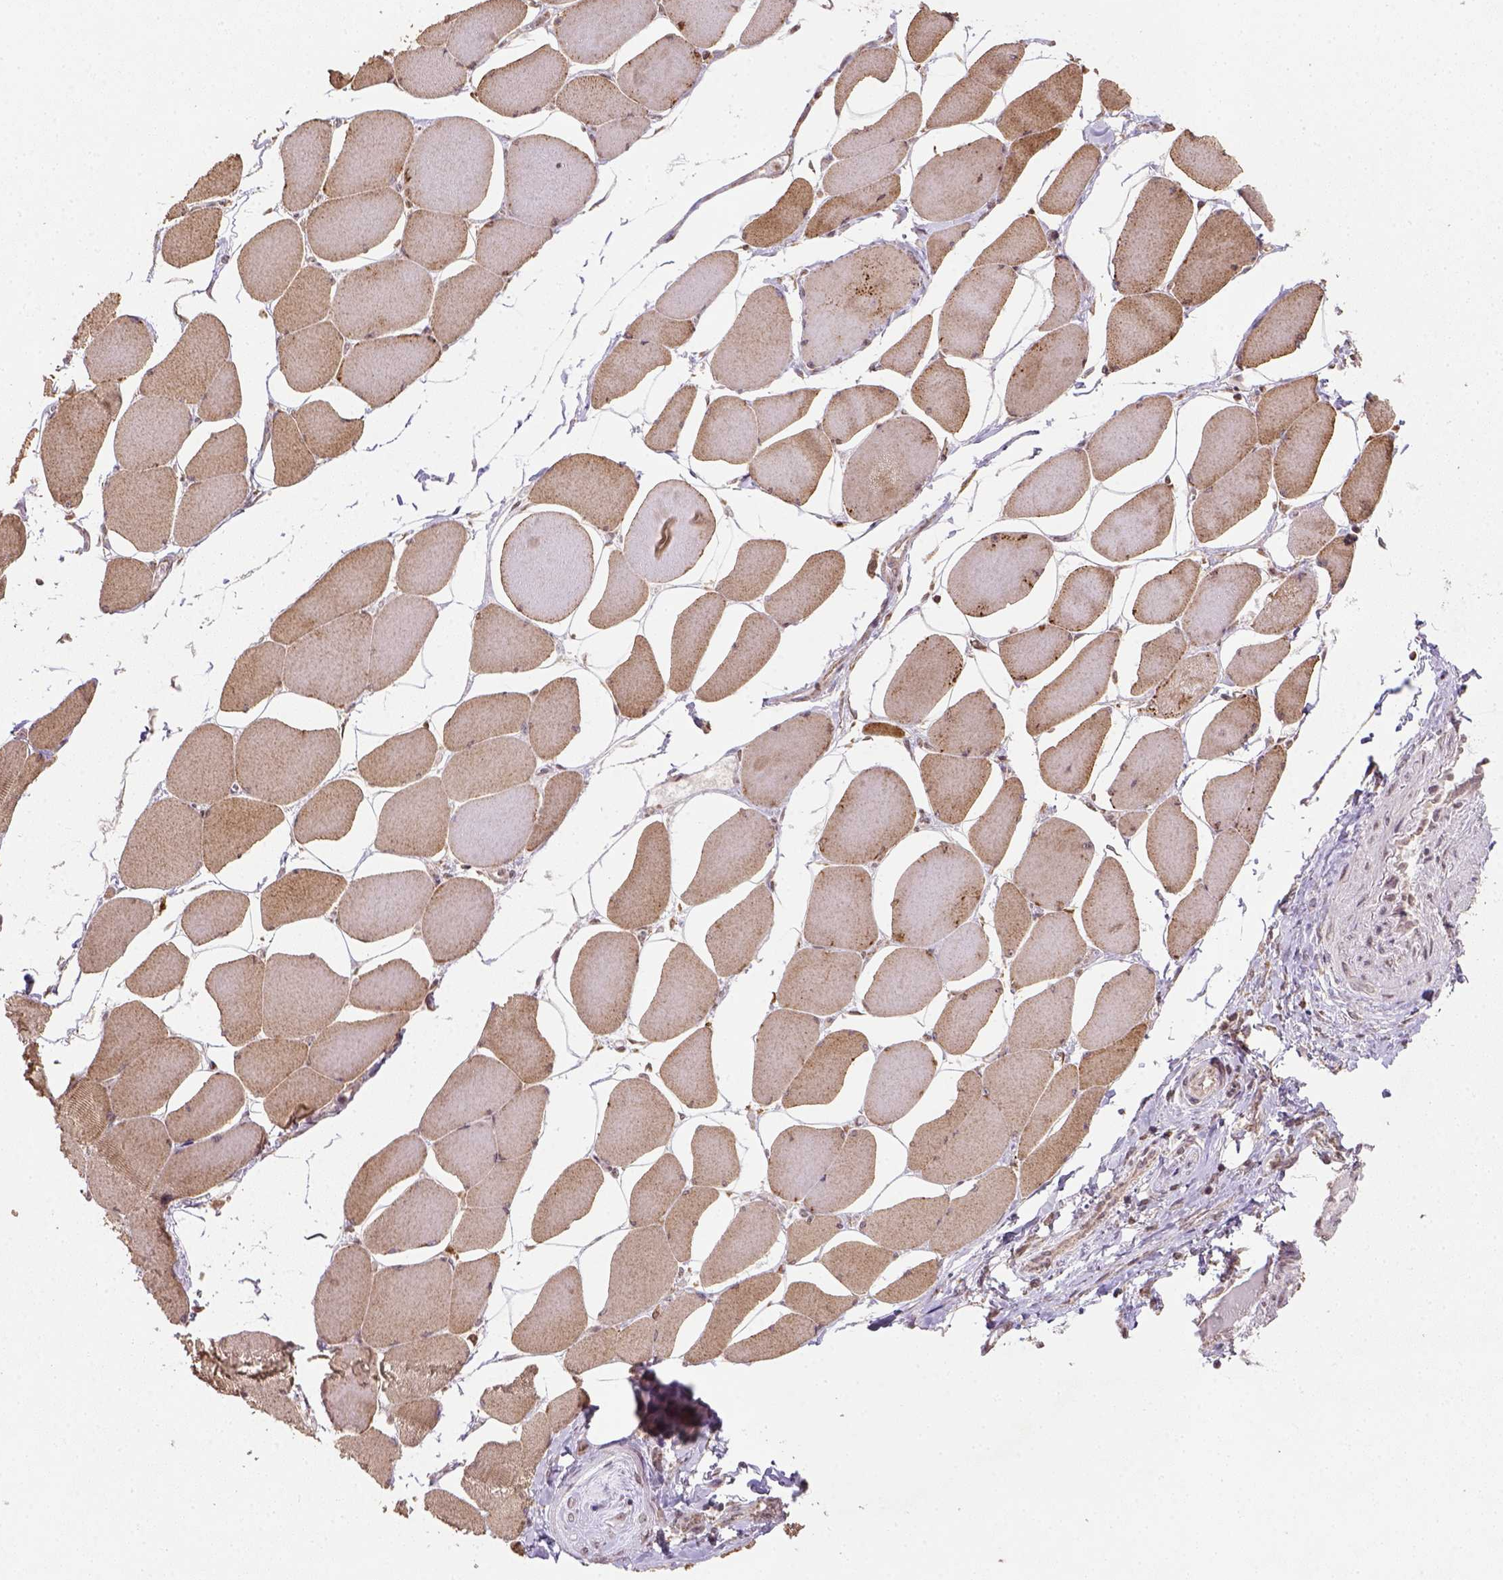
{"staining": {"intensity": "moderate", "quantity": ">75%", "location": "cytoplasmic/membranous"}, "tissue": "skeletal muscle", "cell_type": "Myocytes", "image_type": "normal", "snomed": [{"axis": "morphology", "description": "Normal tissue, NOS"}, {"axis": "topography", "description": "Skeletal muscle"}], "caption": "An image showing moderate cytoplasmic/membranous positivity in about >75% of myocytes in unremarkable skeletal muscle, as visualized by brown immunohistochemical staining.", "gene": "NUDT10", "patient": {"sex": "female", "age": 75}}